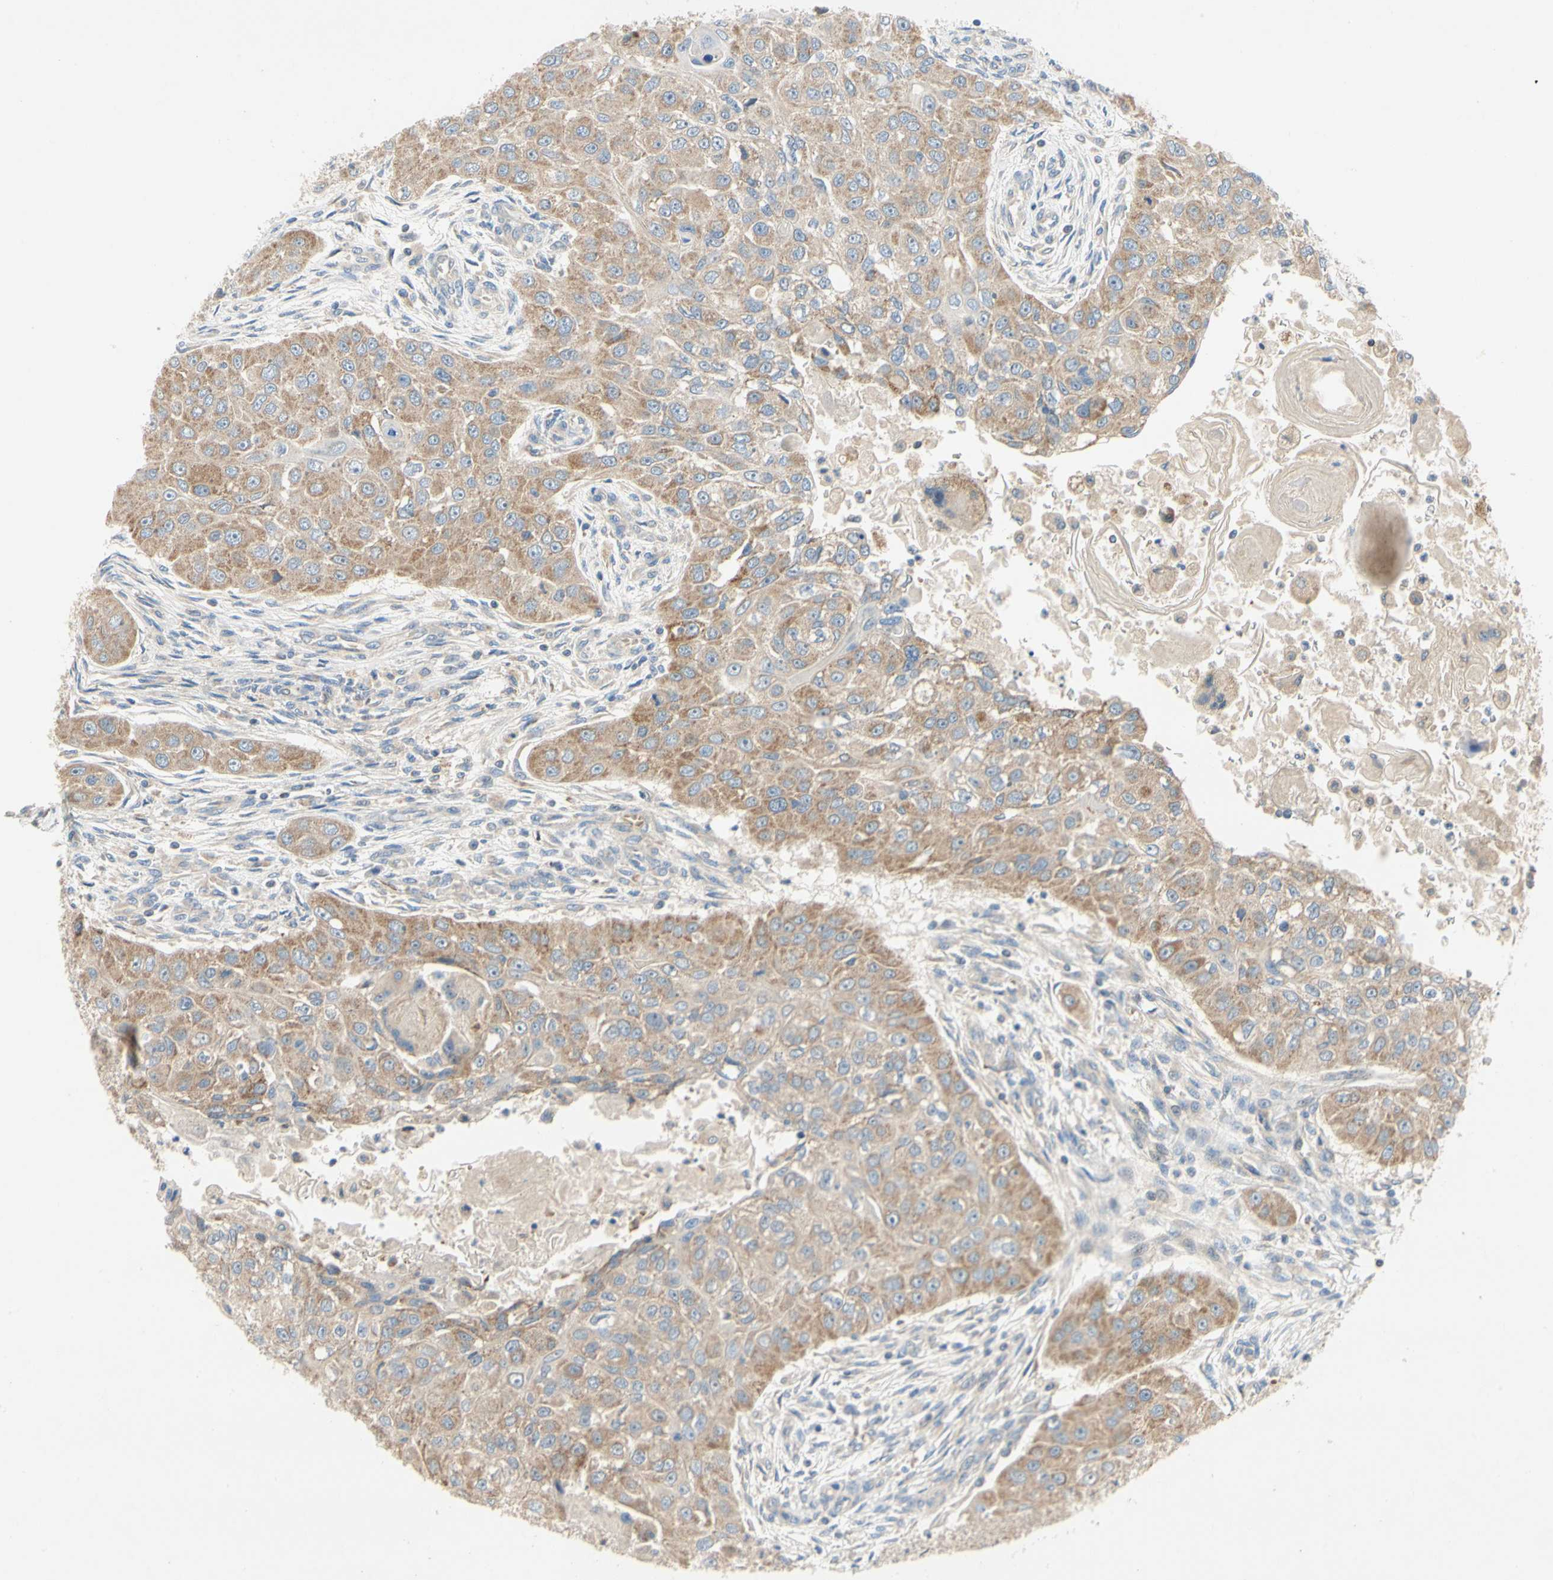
{"staining": {"intensity": "moderate", "quantity": ">75%", "location": "cytoplasmic/membranous"}, "tissue": "head and neck cancer", "cell_type": "Tumor cells", "image_type": "cancer", "snomed": [{"axis": "morphology", "description": "Normal tissue, NOS"}, {"axis": "morphology", "description": "Squamous cell carcinoma, NOS"}, {"axis": "topography", "description": "Skeletal muscle"}, {"axis": "topography", "description": "Head-Neck"}], "caption": "An immunohistochemistry image of neoplastic tissue is shown. Protein staining in brown shows moderate cytoplasmic/membranous positivity in squamous cell carcinoma (head and neck) within tumor cells.", "gene": "KLHDC8B", "patient": {"sex": "male", "age": 51}}